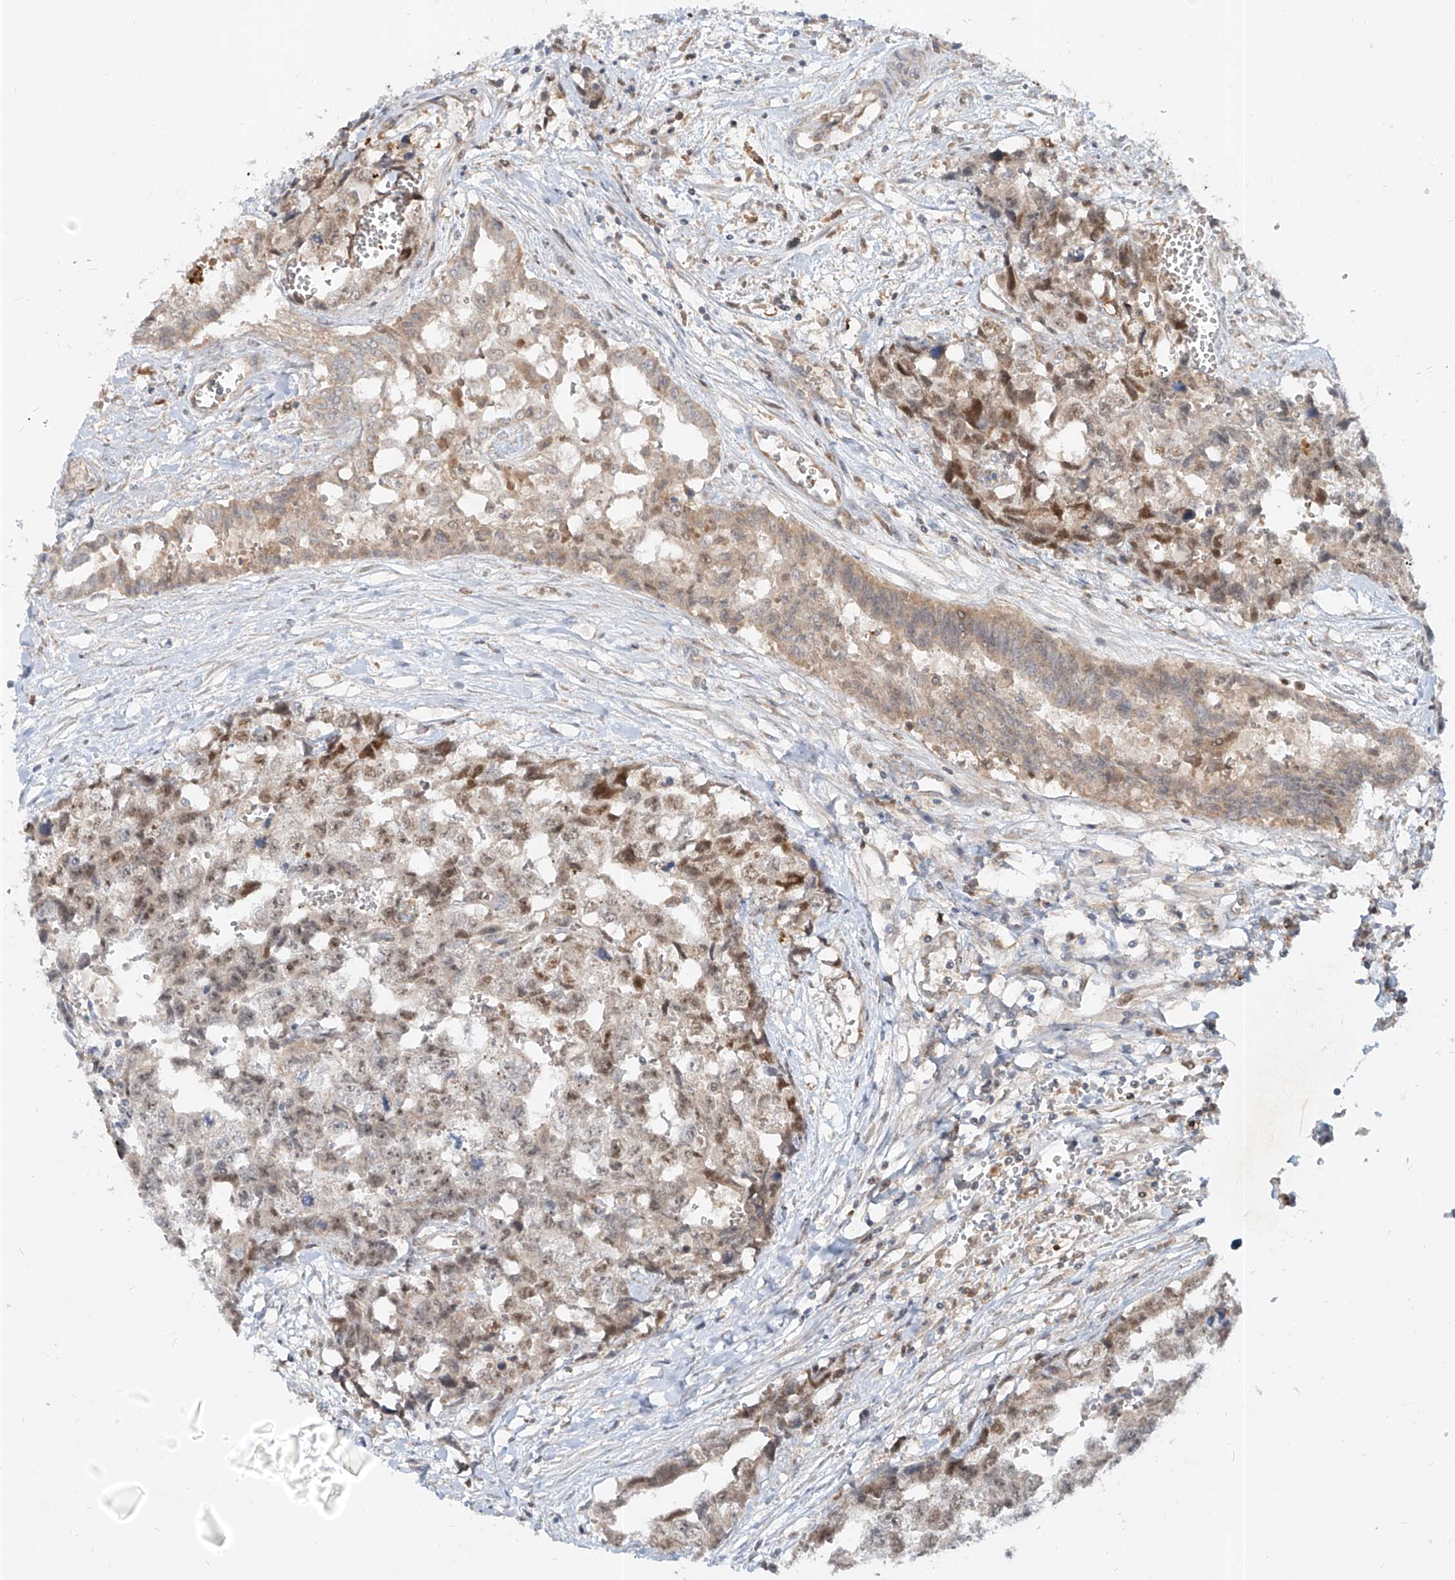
{"staining": {"intensity": "weak", "quantity": "25%-75%", "location": "nuclear"}, "tissue": "testis cancer", "cell_type": "Tumor cells", "image_type": "cancer", "snomed": [{"axis": "morphology", "description": "Carcinoma, Embryonal, NOS"}, {"axis": "topography", "description": "Testis"}], "caption": "A photomicrograph showing weak nuclear positivity in approximately 25%-75% of tumor cells in testis cancer (embryonal carcinoma), as visualized by brown immunohistochemical staining.", "gene": "FGD2", "patient": {"sex": "male", "age": 31}}